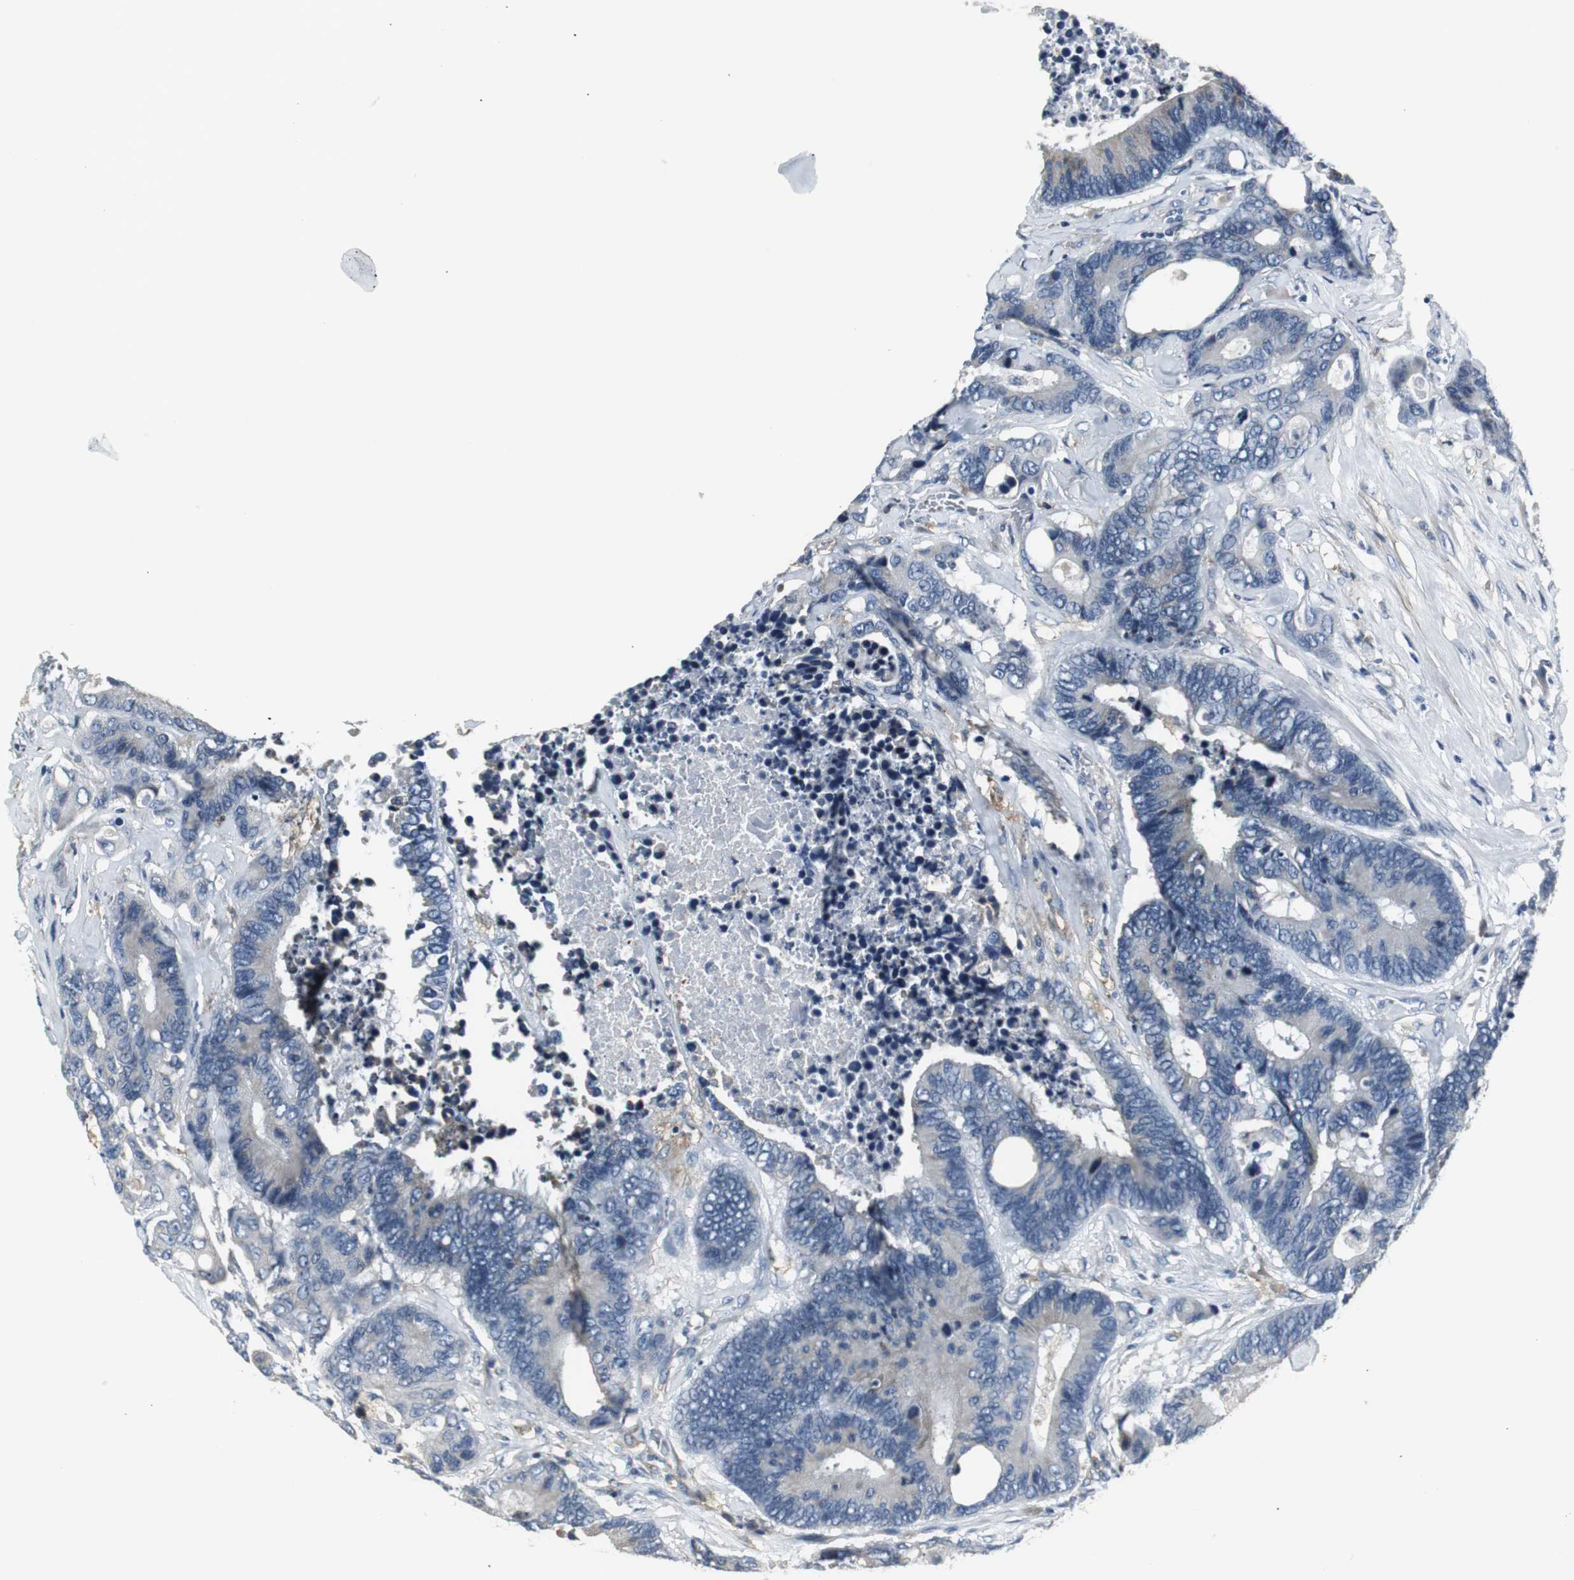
{"staining": {"intensity": "weak", "quantity": "<25%", "location": "cytoplasmic/membranous"}, "tissue": "colorectal cancer", "cell_type": "Tumor cells", "image_type": "cancer", "snomed": [{"axis": "morphology", "description": "Adenocarcinoma, NOS"}, {"axis": "topography", "description": "Rectum"}], "caption": "Tumor cells are negative for protein expression in human colorectal cancer (adenocarcinoma). (DAB immunohistochemistry (IHC) with hematoxylin counter stain).", "gene": "SLC2A5", "patient": {"sex": "male", "age": 55}}